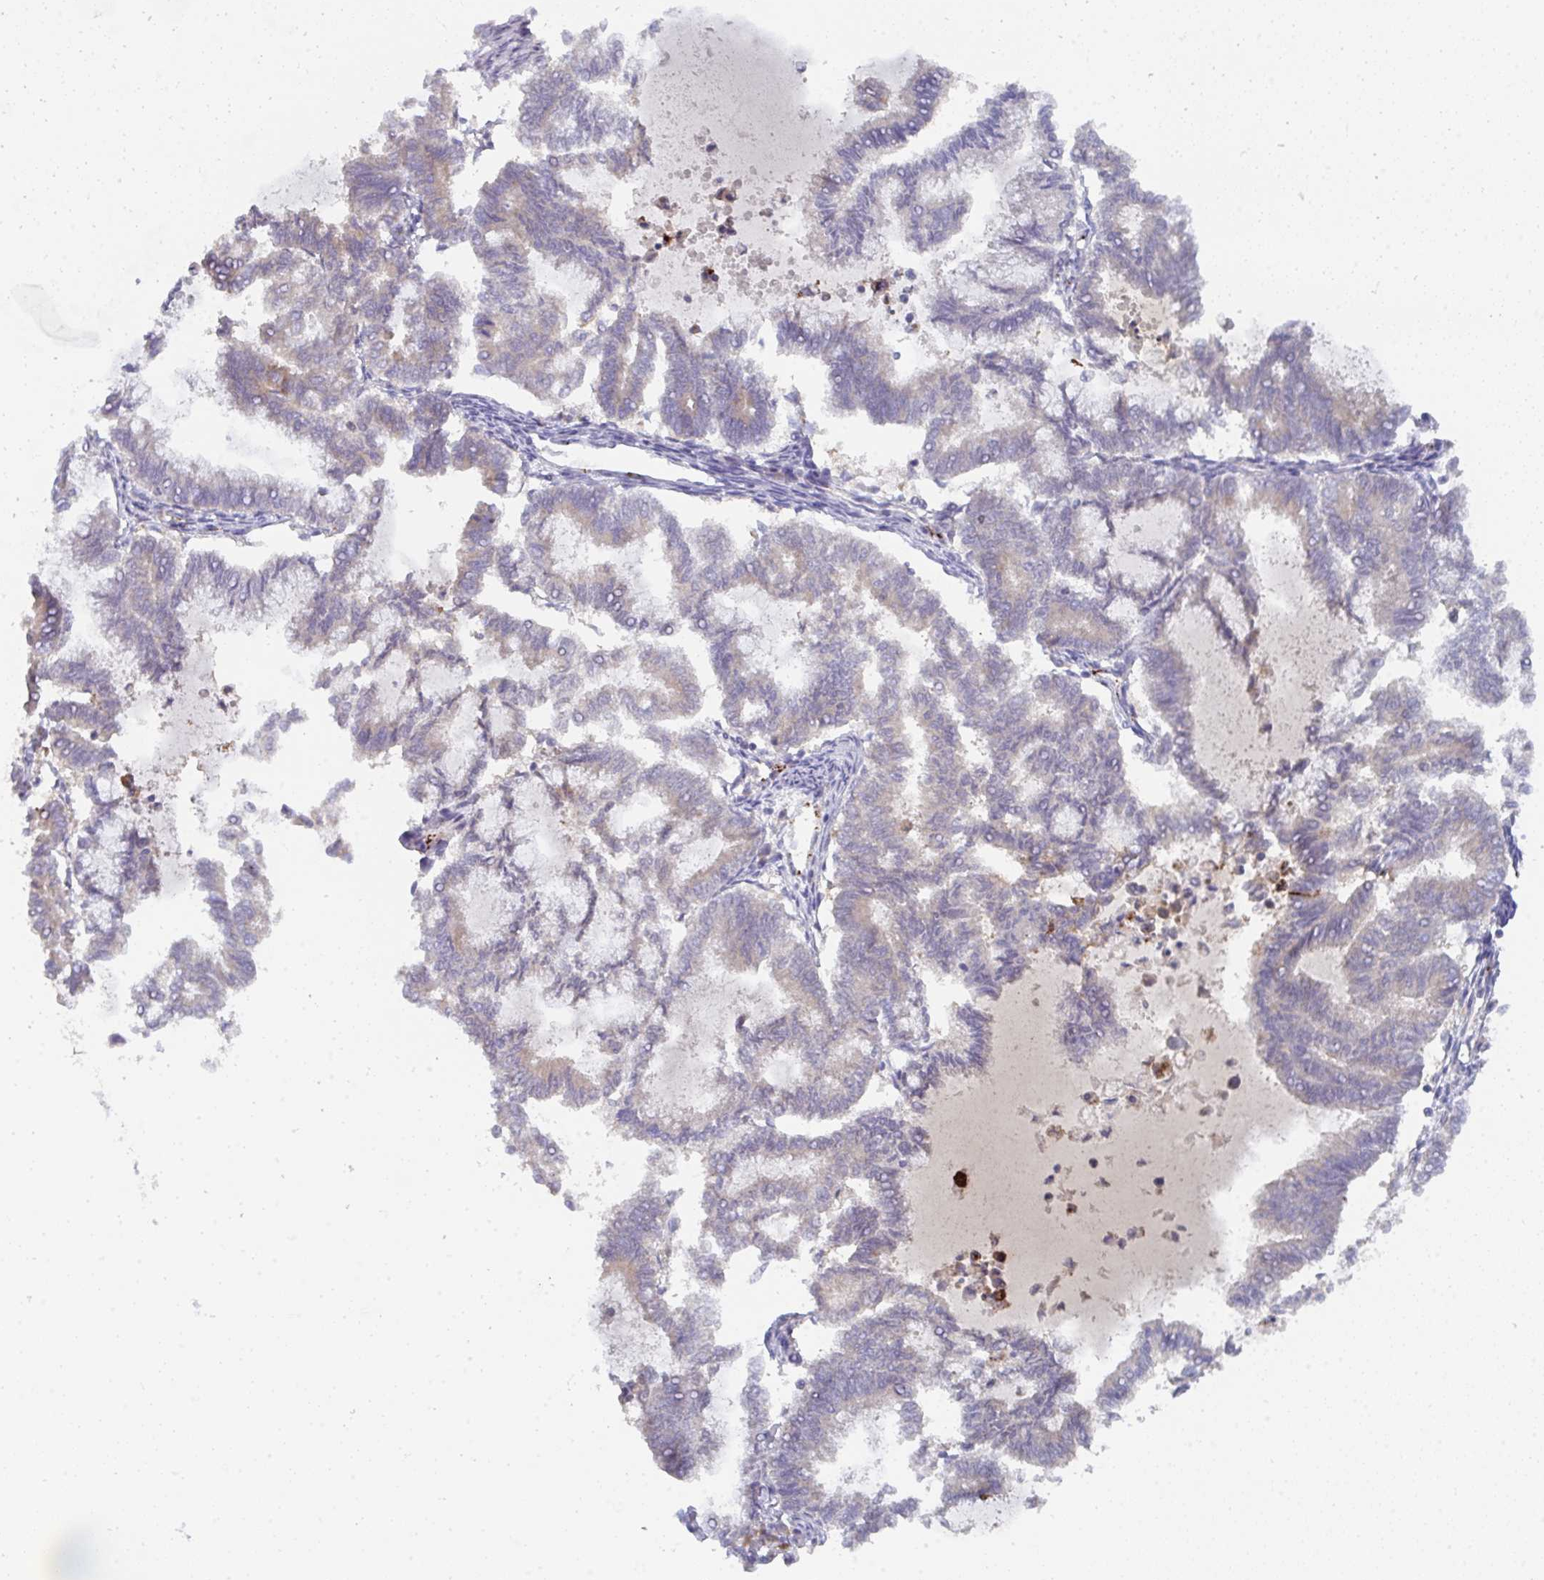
{"staining": {"intensity": "weak", "quantity": "<25%", "location": "cytoplasmic/membranous"}, "tissue": "endometrial cancer", "cell_type": "Tumor cells", "image_type": "cancer", "snomed": [{"axis": "morphology", "description": "Adenocarcinoma, NOS"}, {"axis": "topography", "description": "Endometrium"}], "caption": "Immunohistochemistry micrograph of neoplastic tissue: endometrial cancer (adenocarcinoma) stained with DAB (3,3'-diaminobenzidine) displays no significant protein expression in tumor cells. (DAB (3,3'-diaminobenzidine) immunohistochemistry (IHC), high magnification).", "gene": "KCNK5", "patient": {"sex": "female", "age": 79}}